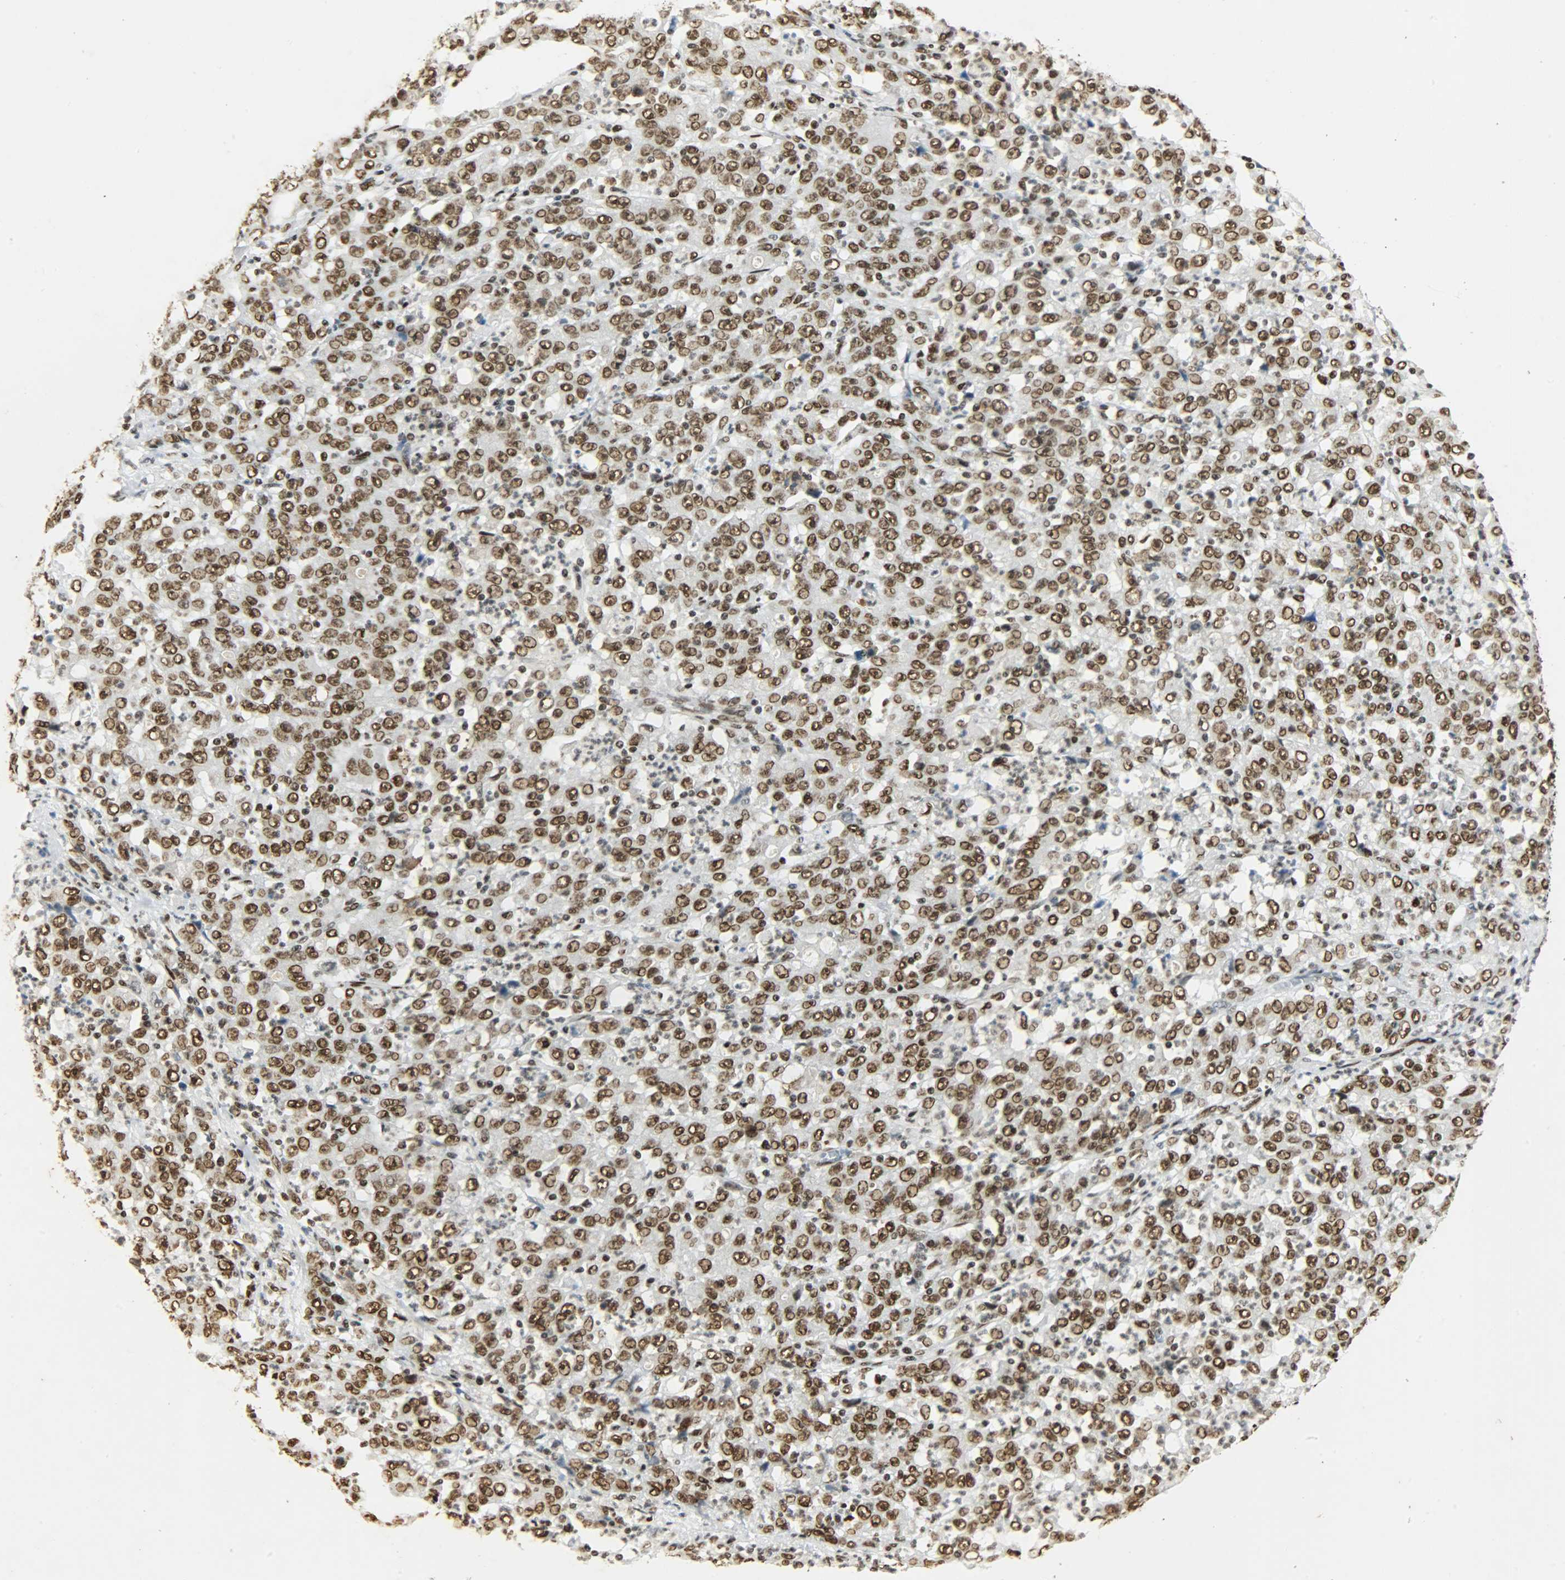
{"staining": {"intensity": "strong", "quantity": ">75%", "location": "nuclear"}, "tissue": "stomach cancer", "cell_type": "Tumor cells", "image_type": "cancer", "snomed": [{"axis": "morphology", "description": "Adenocarcinoma, NOS"}, {"axis": "topography", "description": "Stomach, lower"}], "caption": "A high-resolution photomicrograph shows immunohistochemistry staining of adenocarcinoma (stomach), which shows strong nuclear expression in approximately >75% of tumor cells.", "gene": "KHDRBS1", "patient": {"sex": "female", "age": 71}}